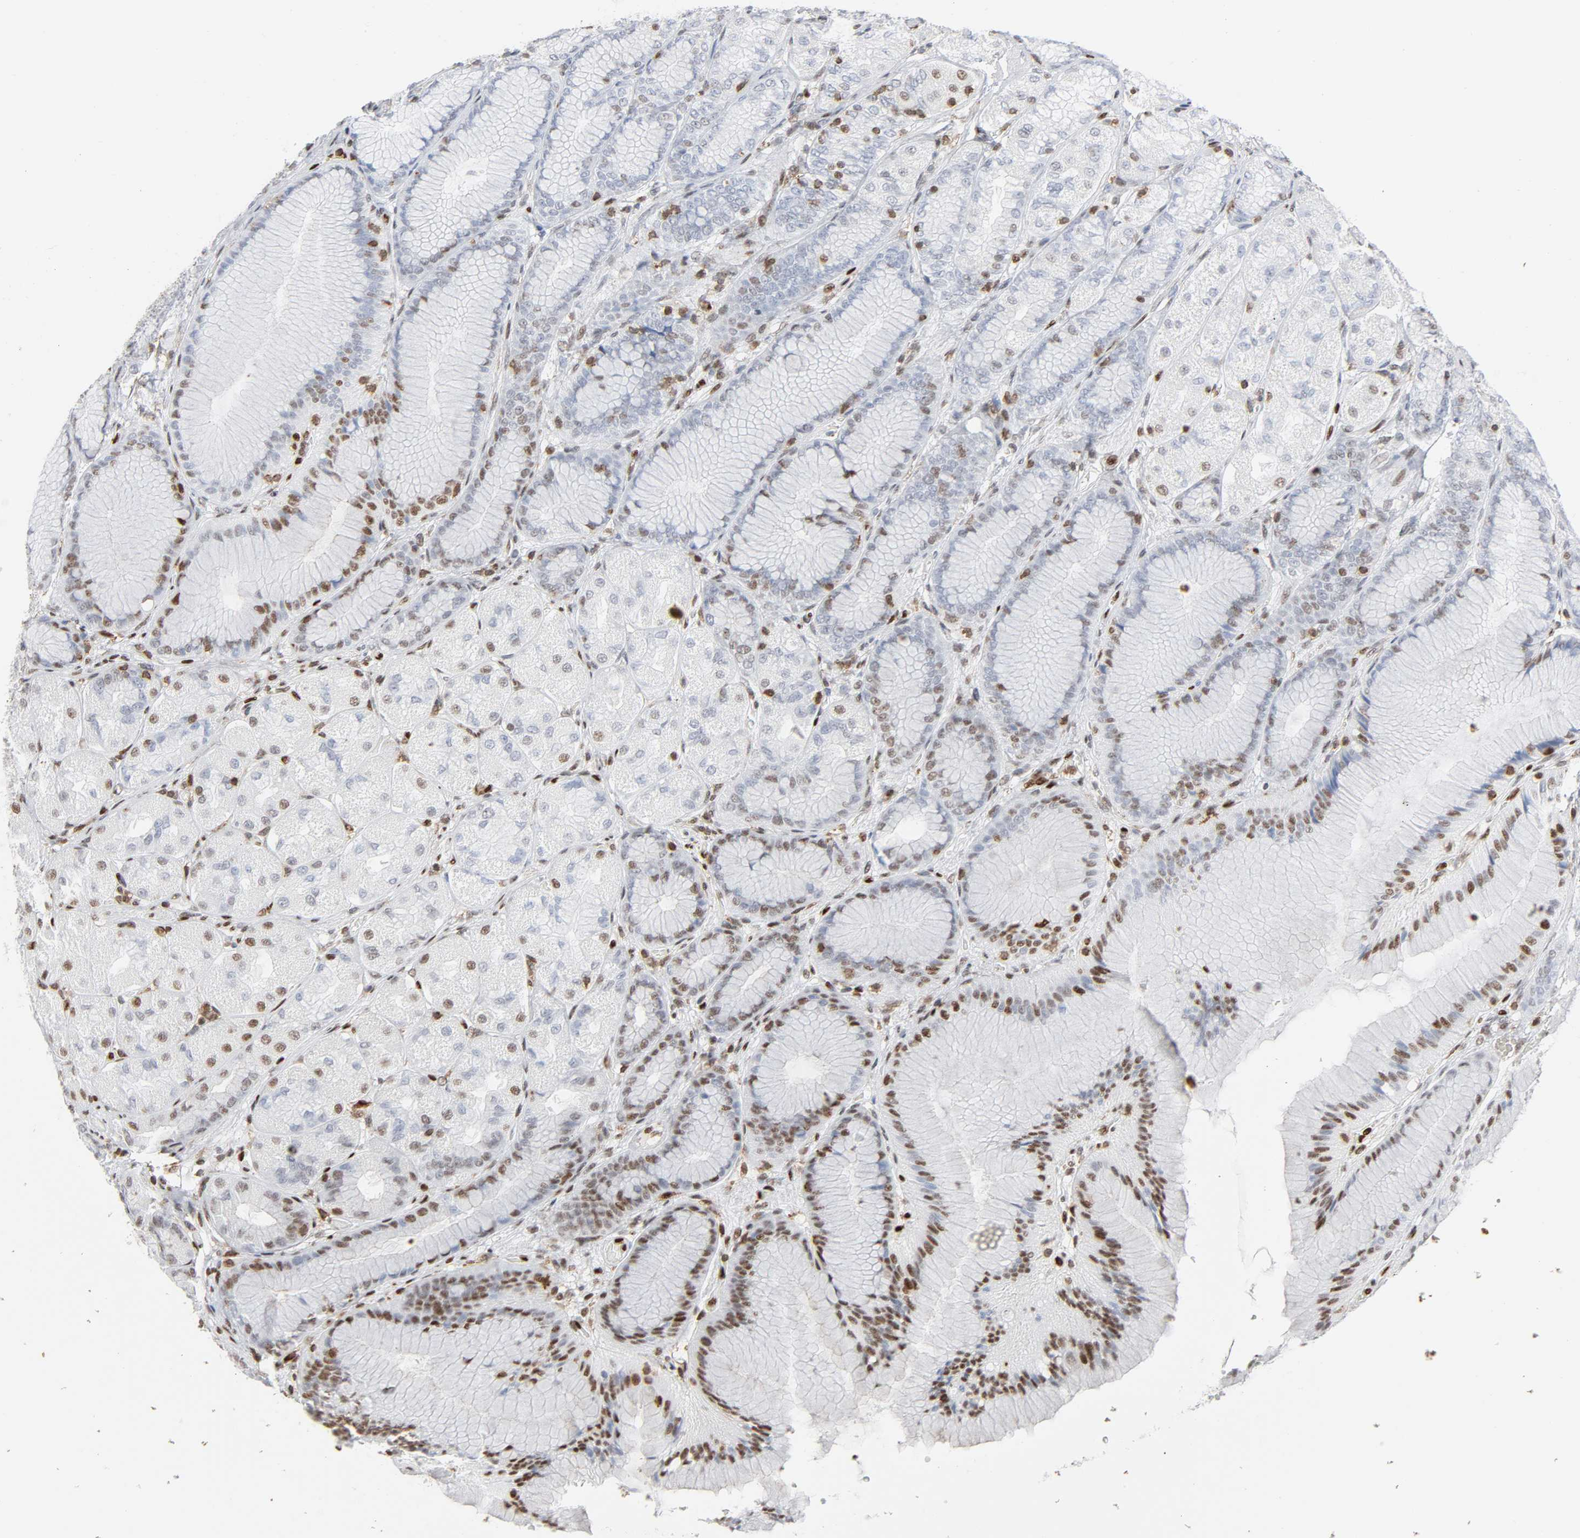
{"staining": {"intensity": "moderate", "quantity": "25%-75%", "location": "nuclear"}, "tissue": "stomach", "cell_type": "Glandular cells", "image_type": "normal", "snomed": [{"axis": "morphology", "description": "Normal tissue, NOS"}, {"axis": "morphology", "description": "Adenocarcinoma, NOS"}, {"axis": "topography", "description": "Stomach"}, {"axis": "topography", "description": "Stomach, lower"}], "caption": "The immunohistochemical stain shows moderate nuclear staining in glandular cells of benign stomach.", "gene": "WAS", "patient": {"sex": "female", "age": 65}}